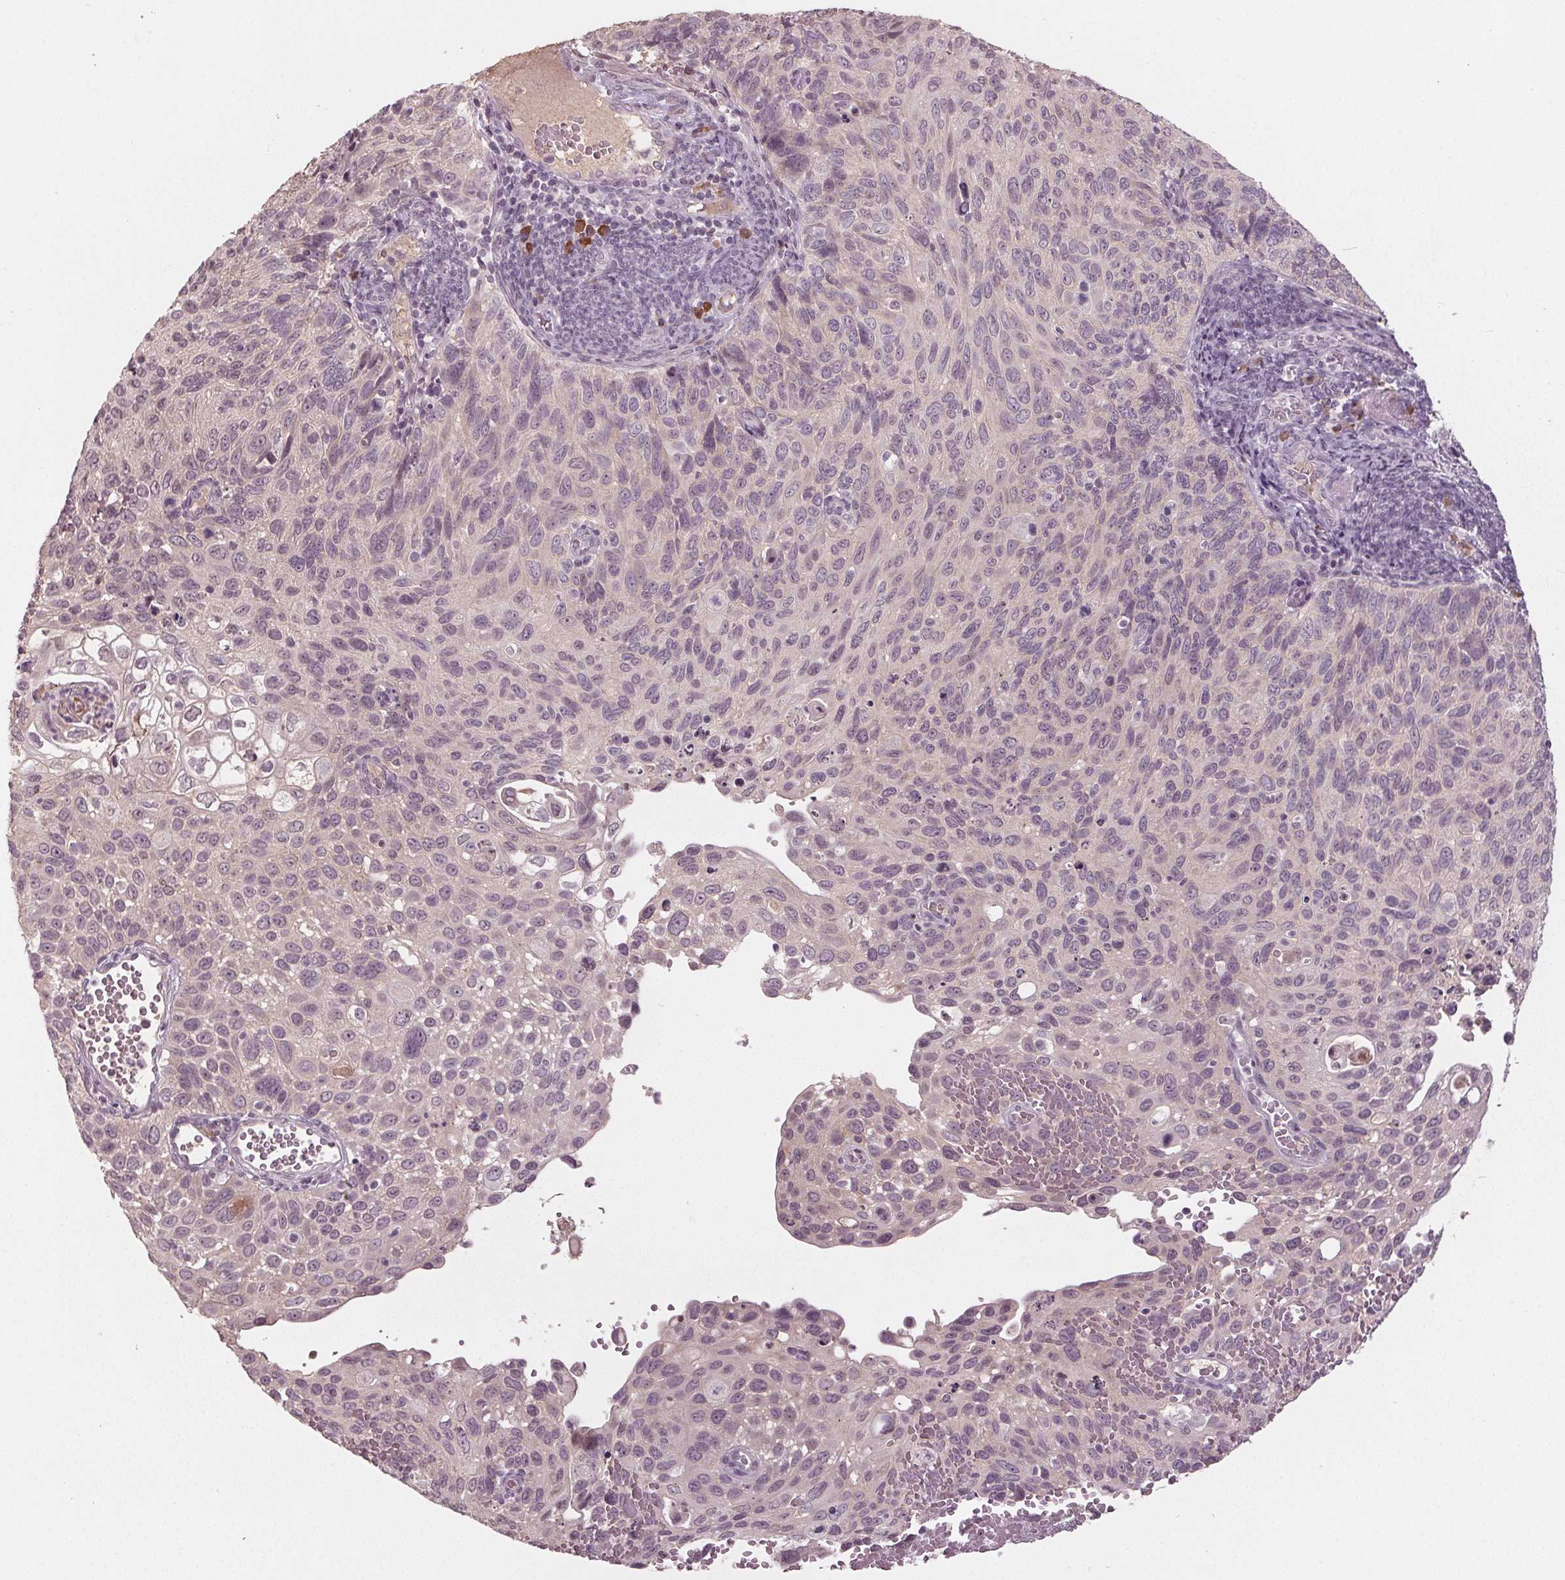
{"staining": {"intensity": "negative", "quantity": "none", "location": "none"}, "tissue": "cervical cancer", "cell_type": "Tumor cells", "image_type": "cancer", "snomed": [{"axis": "morphology", "description": "Squamous cell carcinoma, NOS"}, {"axis": "topography", "description": "Cervix"}], "caption": "IHC of squamous cell carcinoma (cervical) displays no expression in tumor cells. (Brightfield microscopy of DAB (3,3'-diaminobenzidine) immunohistochemistry at high magnification).", "gene": "CXCL16", "patient": {"sex": "female", "age": 70}}